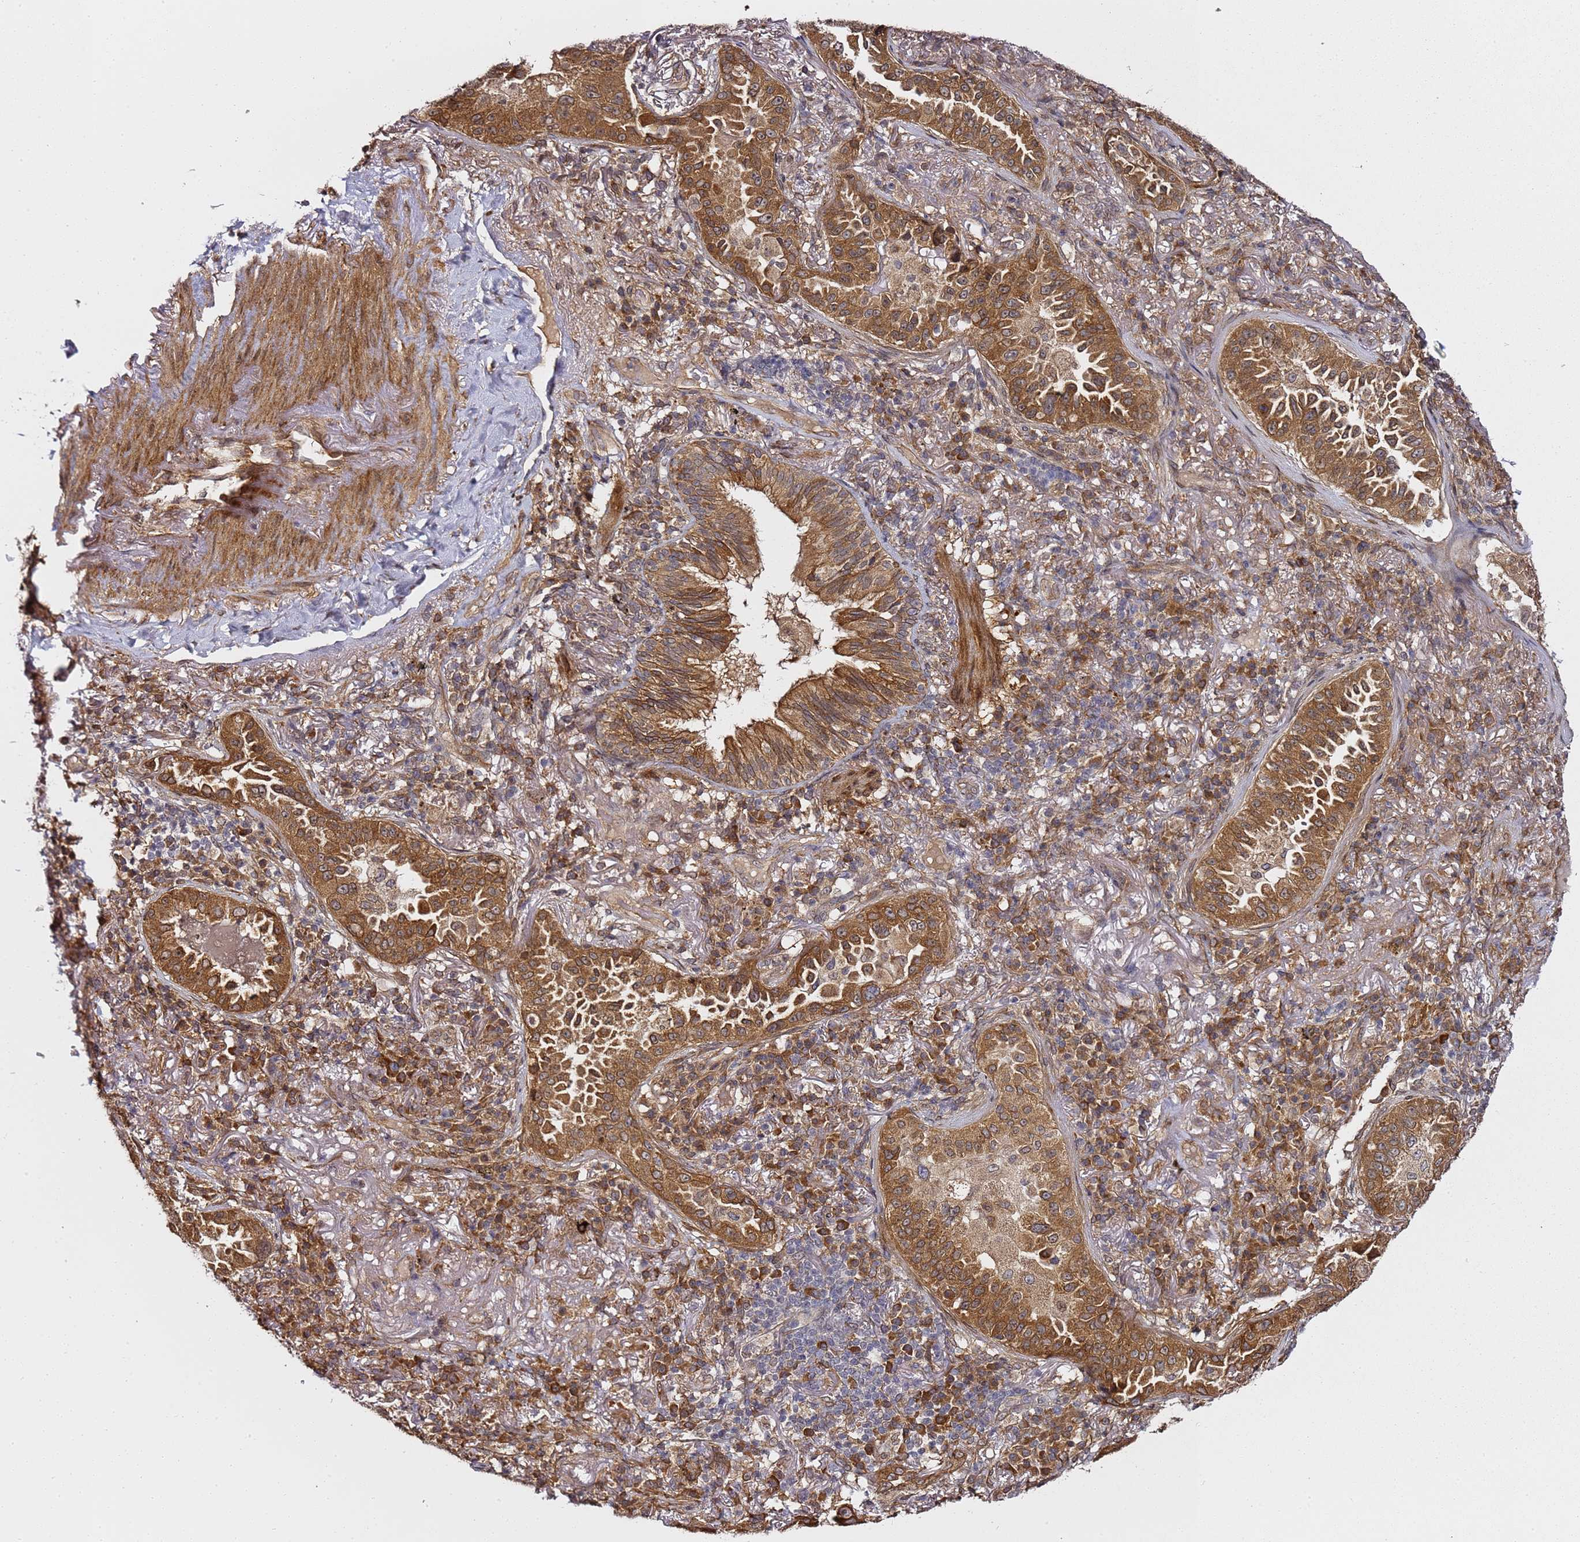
{"staining": {"intensity": "strong", "quantity": ">75%", "location": "cytoplasmic/membranous"}, "tissue": "lung cancer", "cell_type": "Tumor cells", "image_type": "cancer", "snomed": [{"axis": "morphology", "description": "Adenocarcinoma, NOS"}, {"axis": "topography", "description": "Lung"}], "caption": "Brown immunohistochemical staining in lung cancer exhibits strong cytoplasmic/membranous staining in approximately >75% of tumor cells.", "gene": "PRKAB2", "patient": {"sex": "female", "age": 69}}